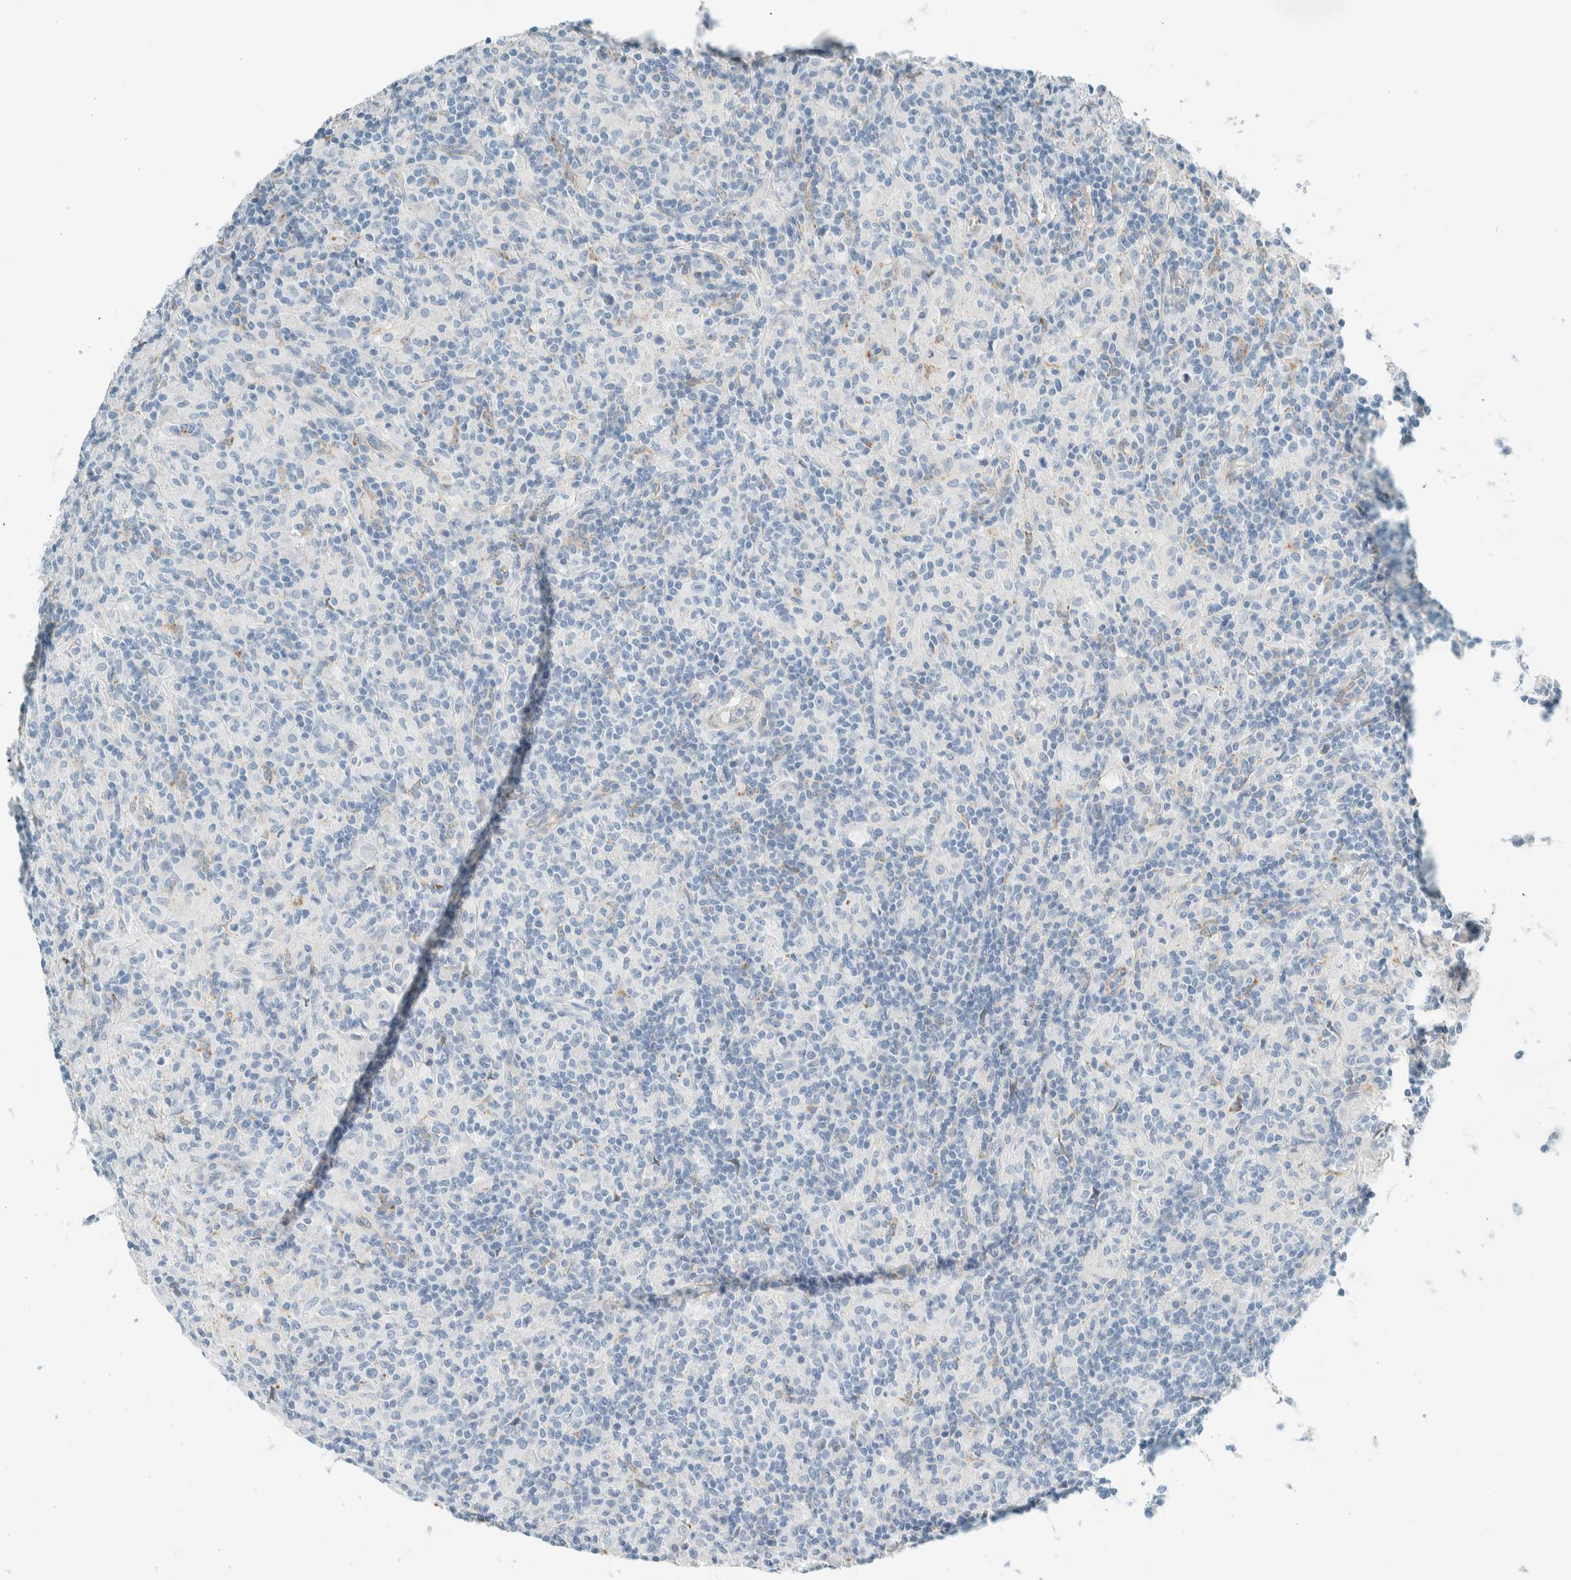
{"staining": {"intensity": "negative", "quantity": "none", "location": "none"}, "tissue": "lymphoma", "cell_type": "Tumor cells", "image_type": "cancer", "snomed": [{"axis": "morphology", "description": "Hodgkin's disease, NOS"}, {"axis": "topography", "description": "Lymph node"}], "caption": "Immunohistochemical staining of lymphoma shows no significant expression in tumor cells.", "gene": "ALDH7A1", "patient": {"sex": "male", "age": 70}}